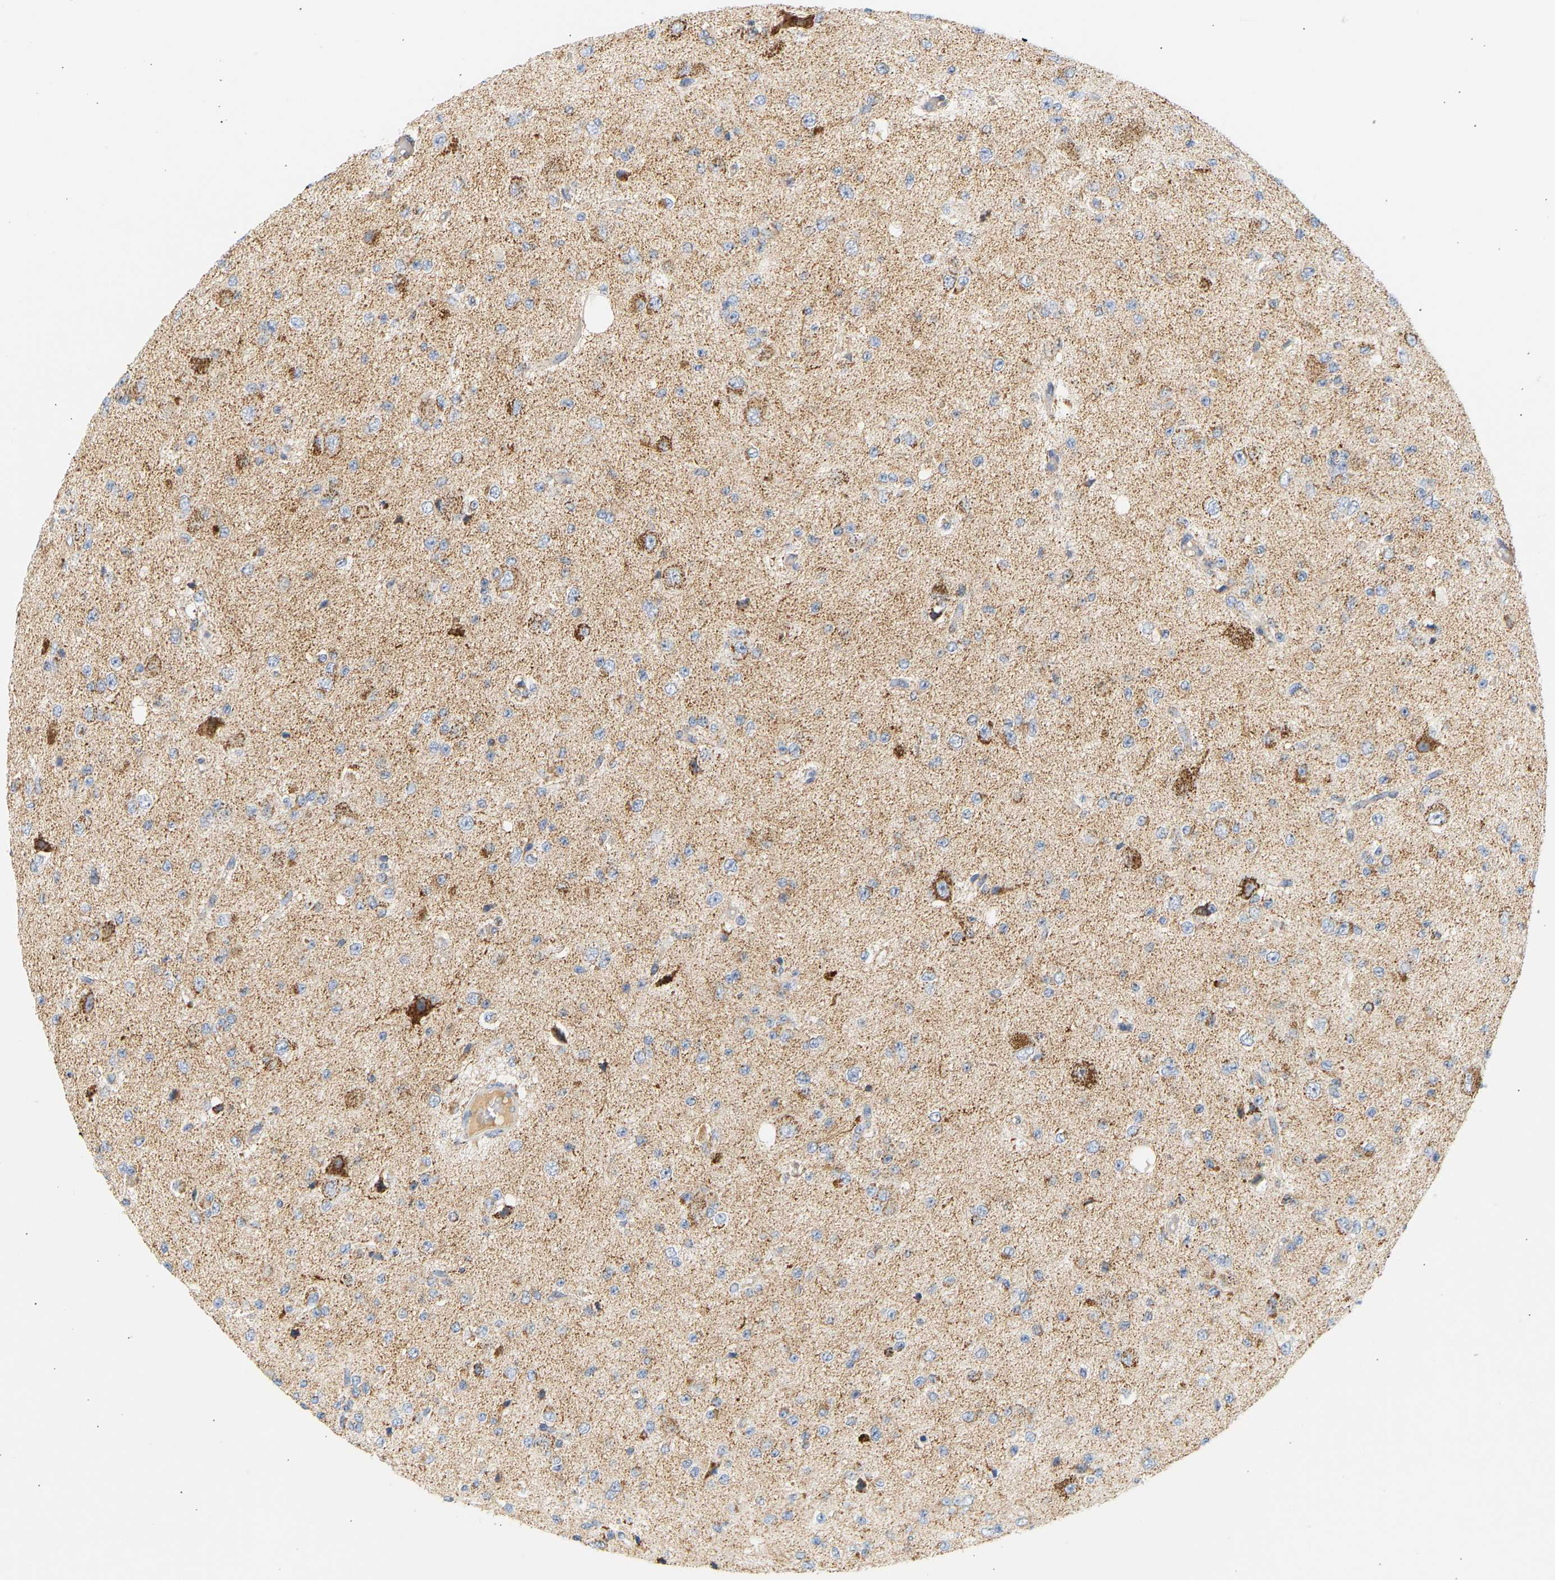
{"staining": {"intensity": "moderate", "quantity": "<25%", "location": "cytoplasmic/membranous"}, "tissue": "glioma", "cell_type": "Tumor cells", "image_type": "cancer", "snomed": [{"axis": "morphology", "description": "Glioma, malignant, High grade"}, {"axis": "topography", "description": "pancreas cauda"}], "caption": "Protein expression analysis of glioma shows moderate cytoplasmic/membranous staining in about <25% of tumor cells.", "gene": "GRPEL2", "patient": {"sex": "male", "age": 60}}